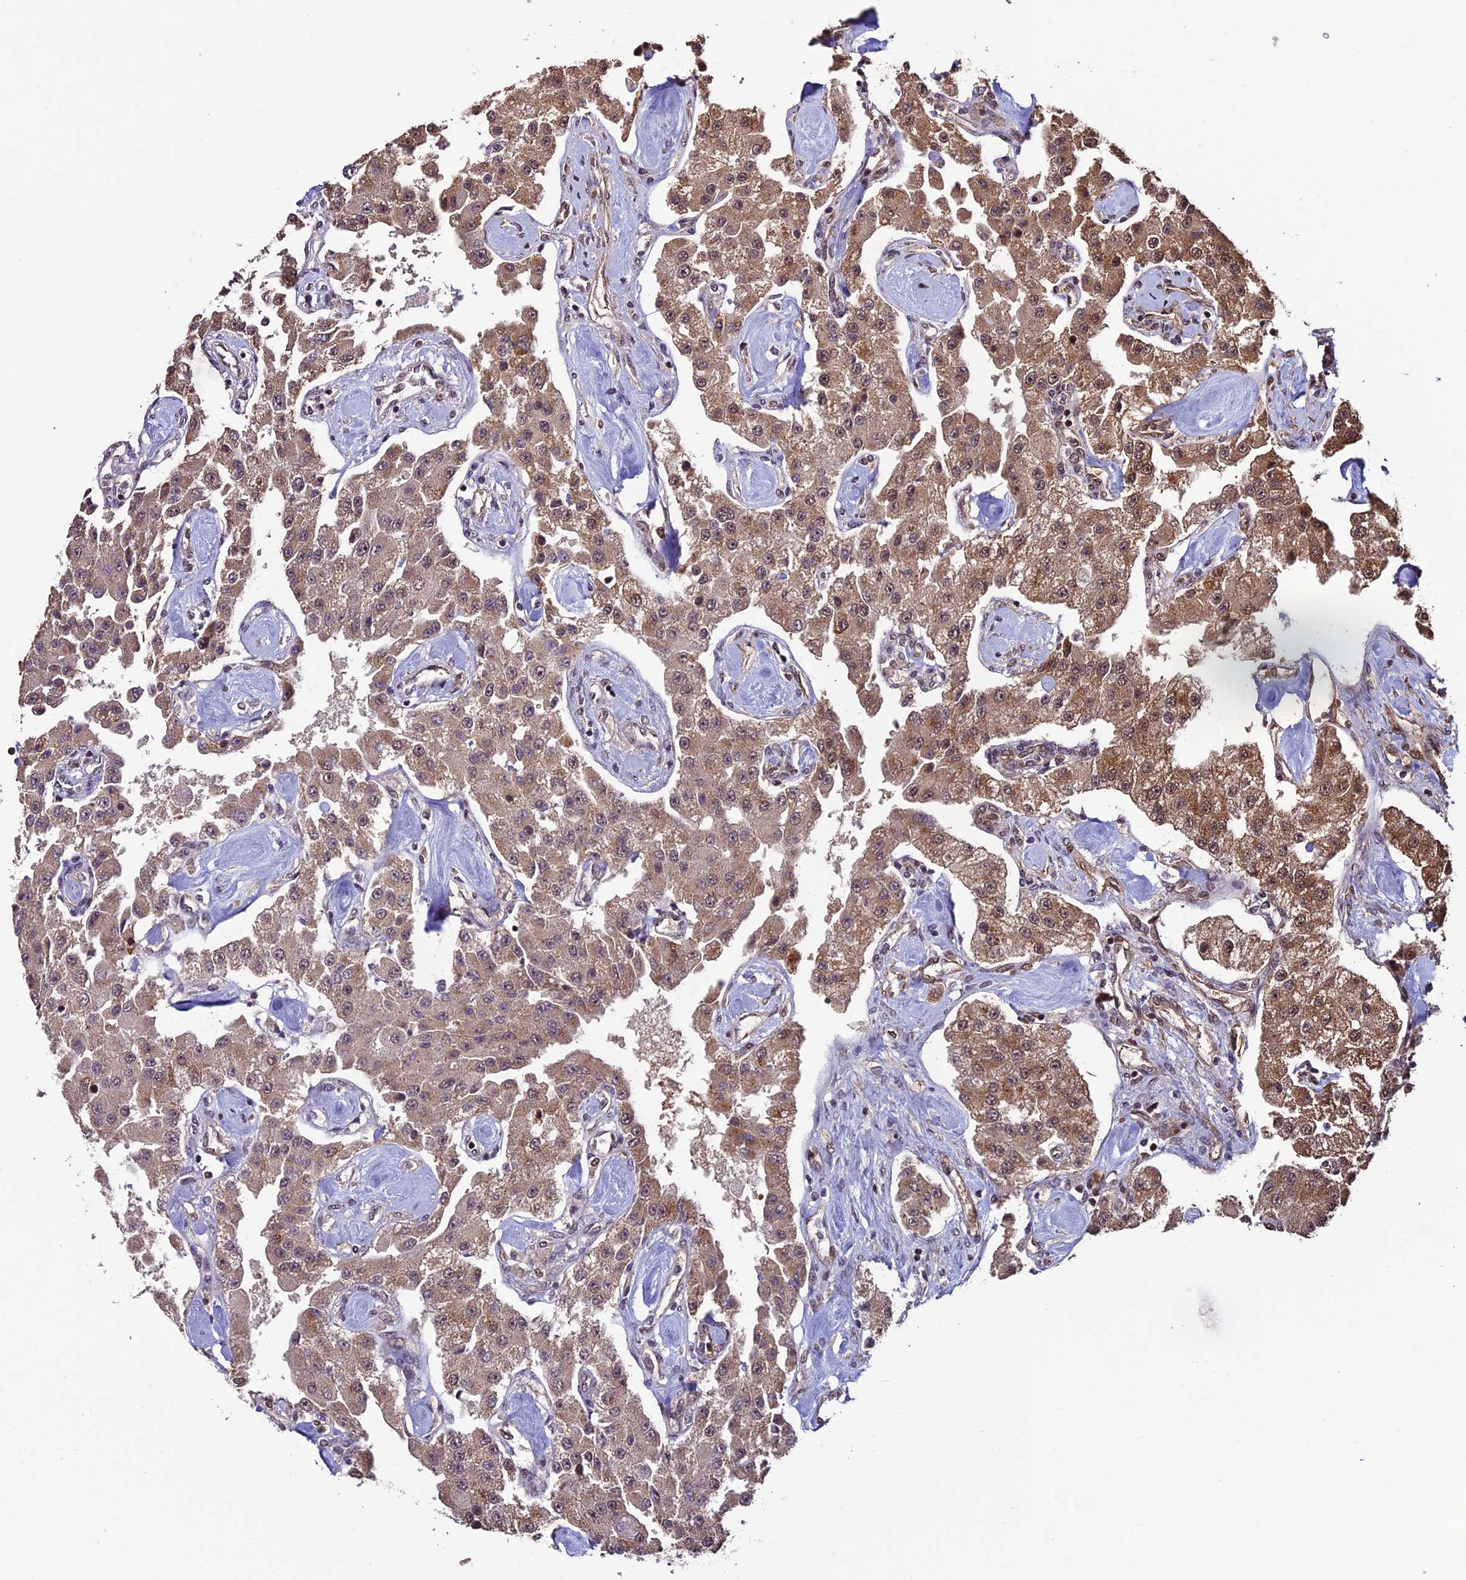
{"staining": {"intensity": "moderate", "quantity": ">75%", "location": "cytoplasmic/membranous,nuclear"}, "tissue": "carcinoid", "cell_type": "Tumor cells", "image_type": "cancer", "snomed": [{"axis": "morphology", "description": "Carcinoid, malignant, NOS"}, {"axis": "topography", "description": "Pancreas"}], "caption": "A histopathology image of human carcinoid stained for a protein exhibits moderate cytoplasmic/membranous and nuclear brown staining in tumor cells.", "gene": "CABIN1", "patient": {"sex": "male", "age": 41}}